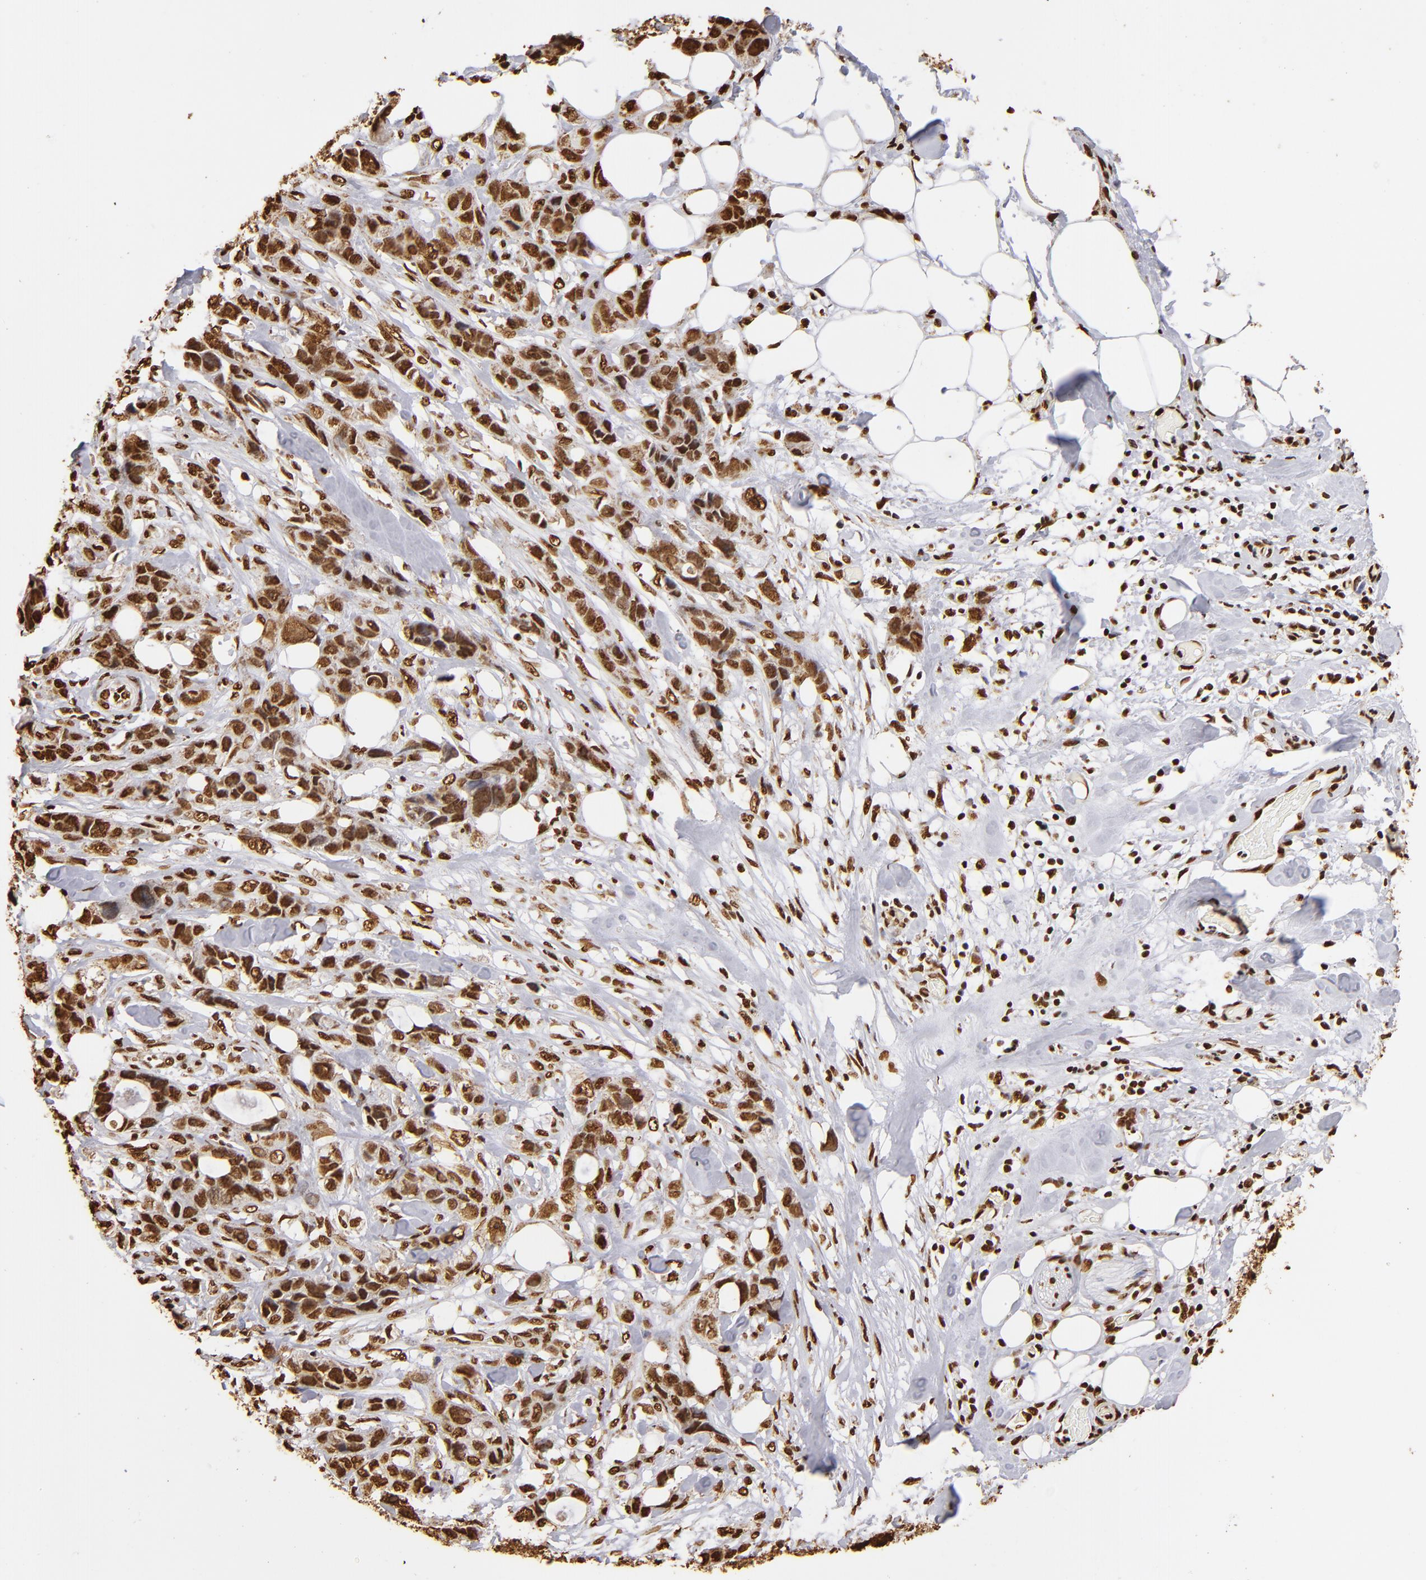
{"staining": {"intensity": "strong", "quantity": ">75%", "location": "nuclear"}, "tissue": "stomach cancer", "cell_type": "Tumor cells", "image_type": "cancer", "snomed": [{"axis": "morphology", "description": "Adenocarcinoma, NOS"}, {"axis": "topography", "description": "Stomach, upper"}], "caption": "Tumor cells display high levels of strong nuclear expression in approximately >75% of cells in human adenocarcinoma (stomach). (brown staining indicates protein expression, while blue staining denotes nuclei).", "gene": "ILF3", "patient": {"sex": "male", "age": 47}}